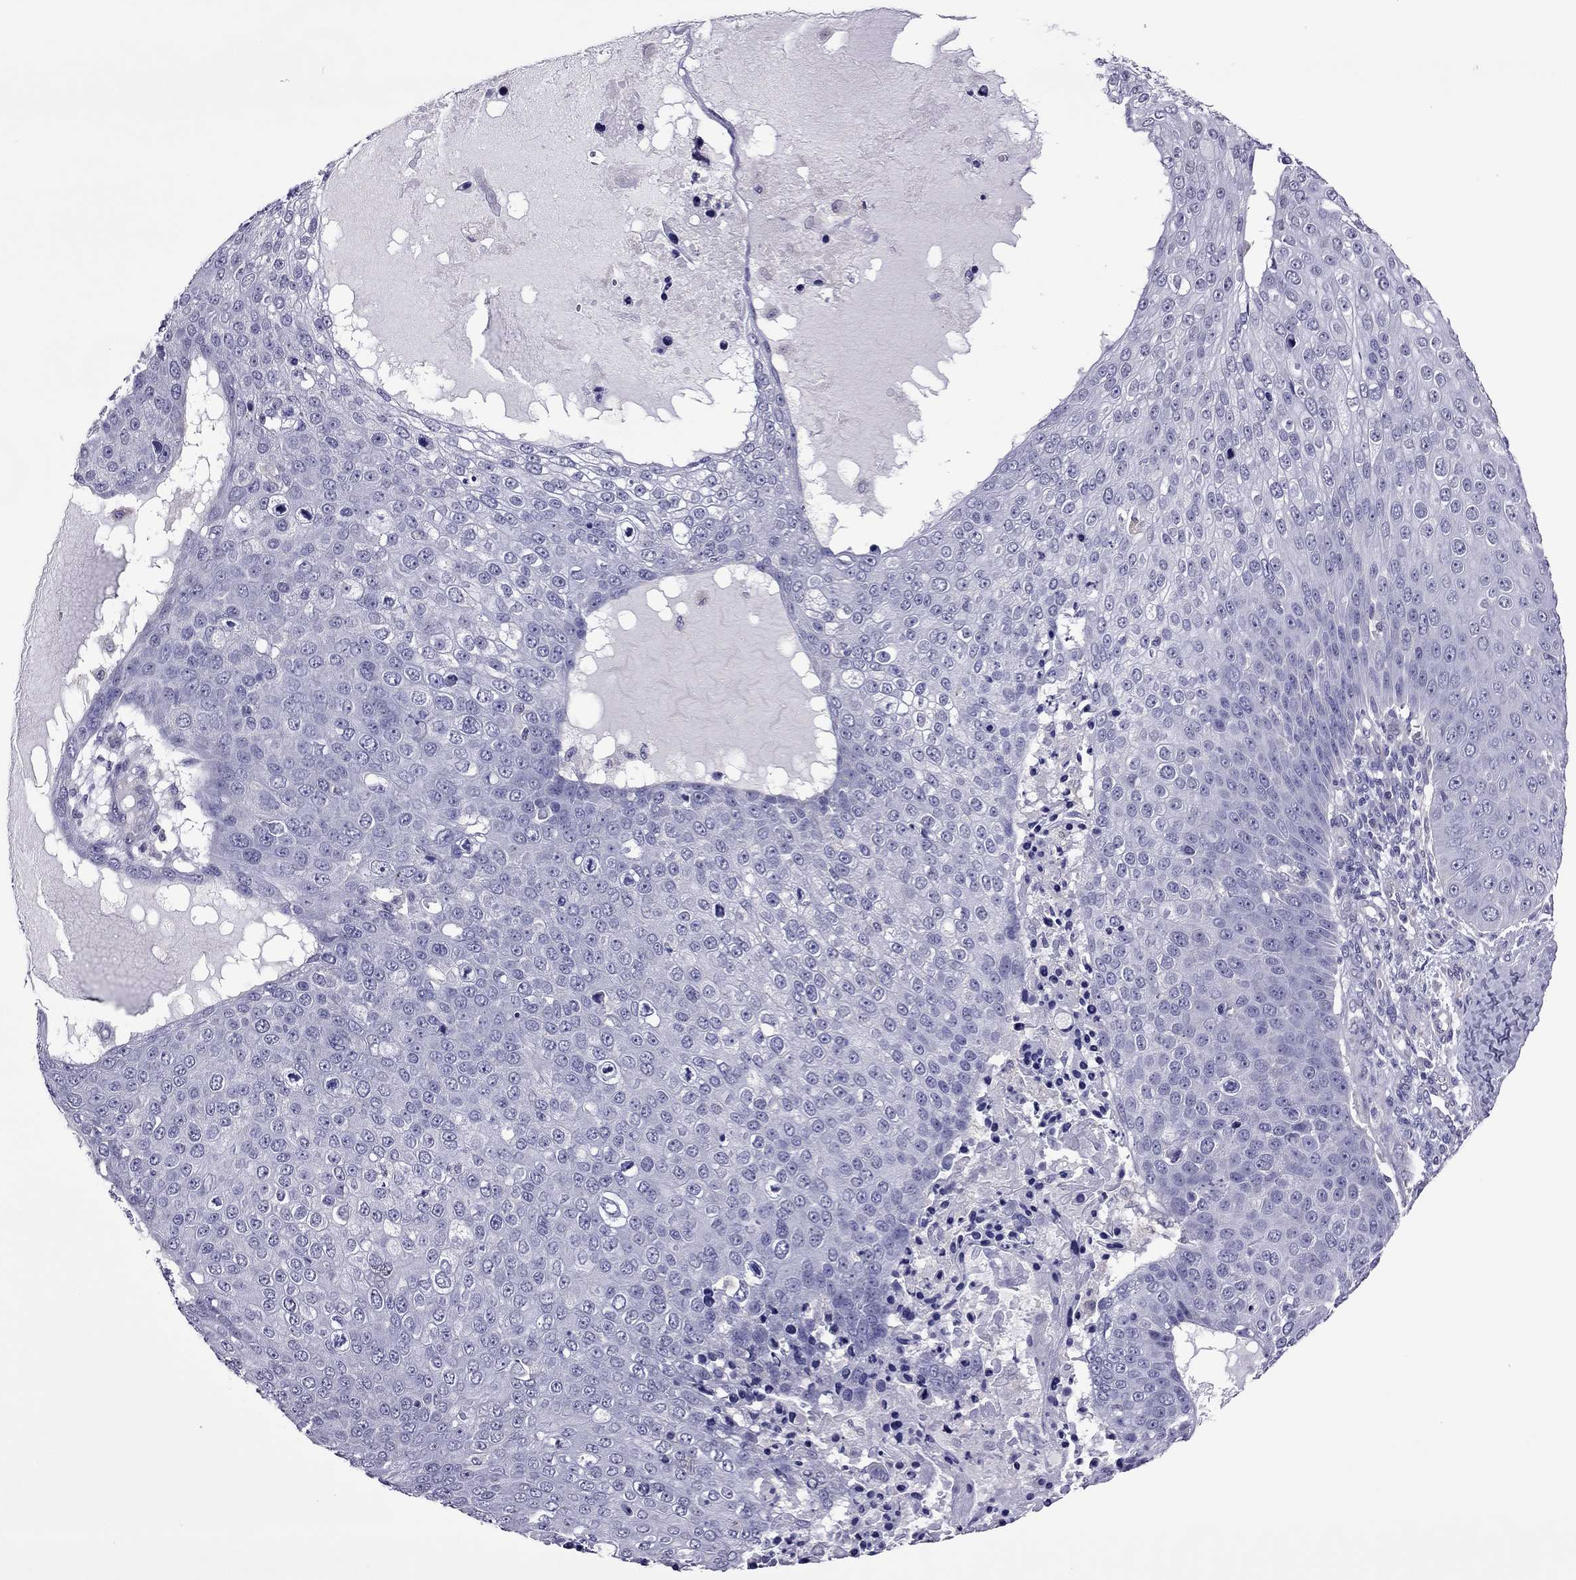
{"staining": {"intensity": "negative", "quantity": "none", "location": "none"}, "tissue": "skin cancer", "cell_type": "Tumor cells", "image_type": "cancer", "snomed": [{"axis": "morphology", "description": "Squamous cell carcinoma, NOS"}, {"axis": "topography", "description": "Skin"}], "caption": "The photomicrograph shows no significant staining in tumor cells of skin squamous cell carcinoma.", "gene": "SLC16A8", "patient": {"sex": "male", "age": 71}}